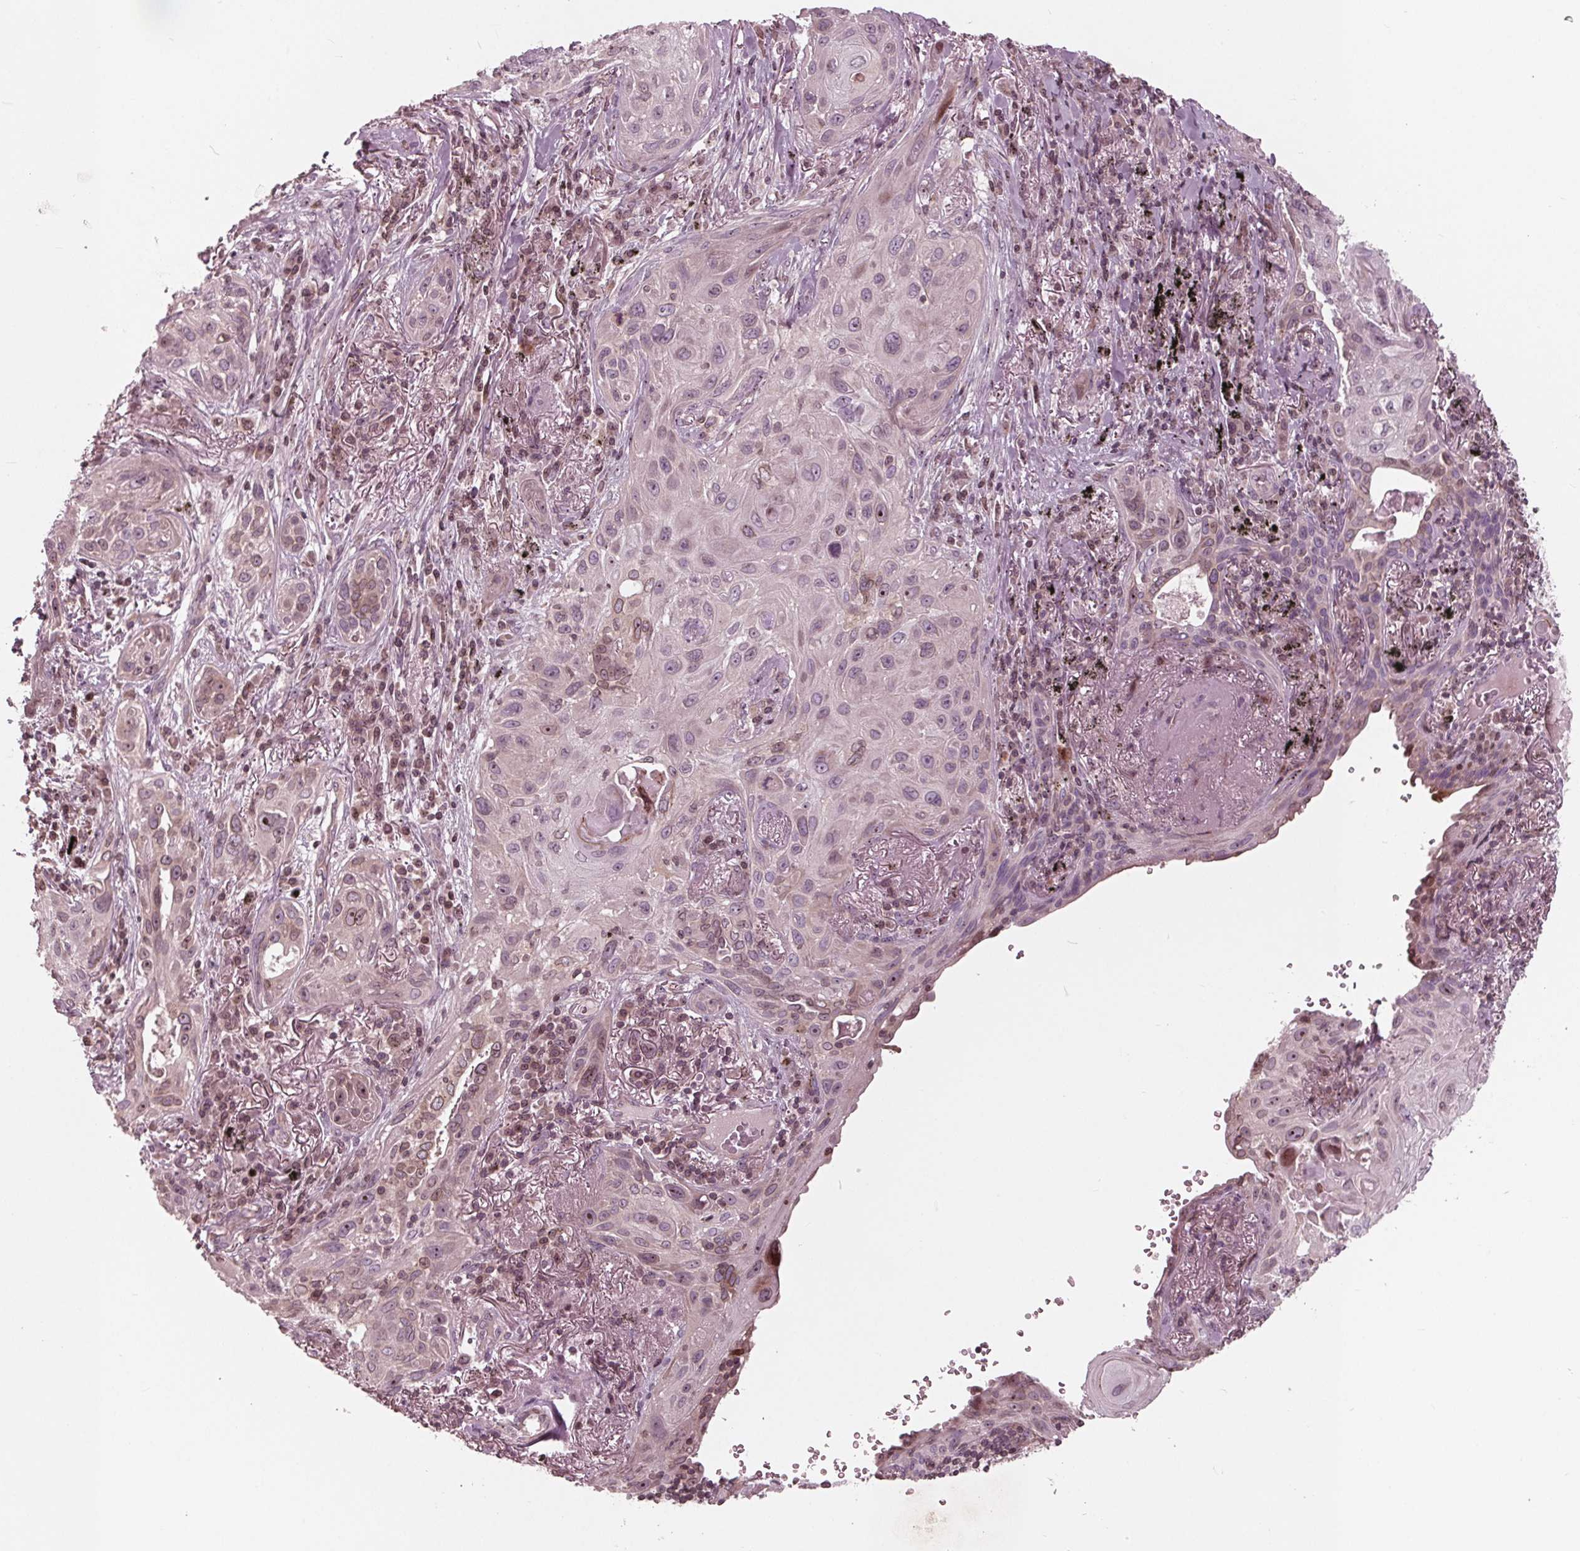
{"staining": {"intensity": "weak", "quantity": "<25%", "location": "cytoplasmic/membranous,nuclear"}, "tissue": "lung cancer", "cell_type": "Tumor cells", "image_type": "cancer", "snomed": [{"axis": "morphology", "description": "Squamous cell carcinoma, NOS"}, {"axis": "topography", "description": "Lung"}], "caption": "An IHC image of lung cancer is shown. There is no staining in tumor cells of lung cancer.", "gene": "NUP210", "patient": {"sex": "male", "age": 79}}